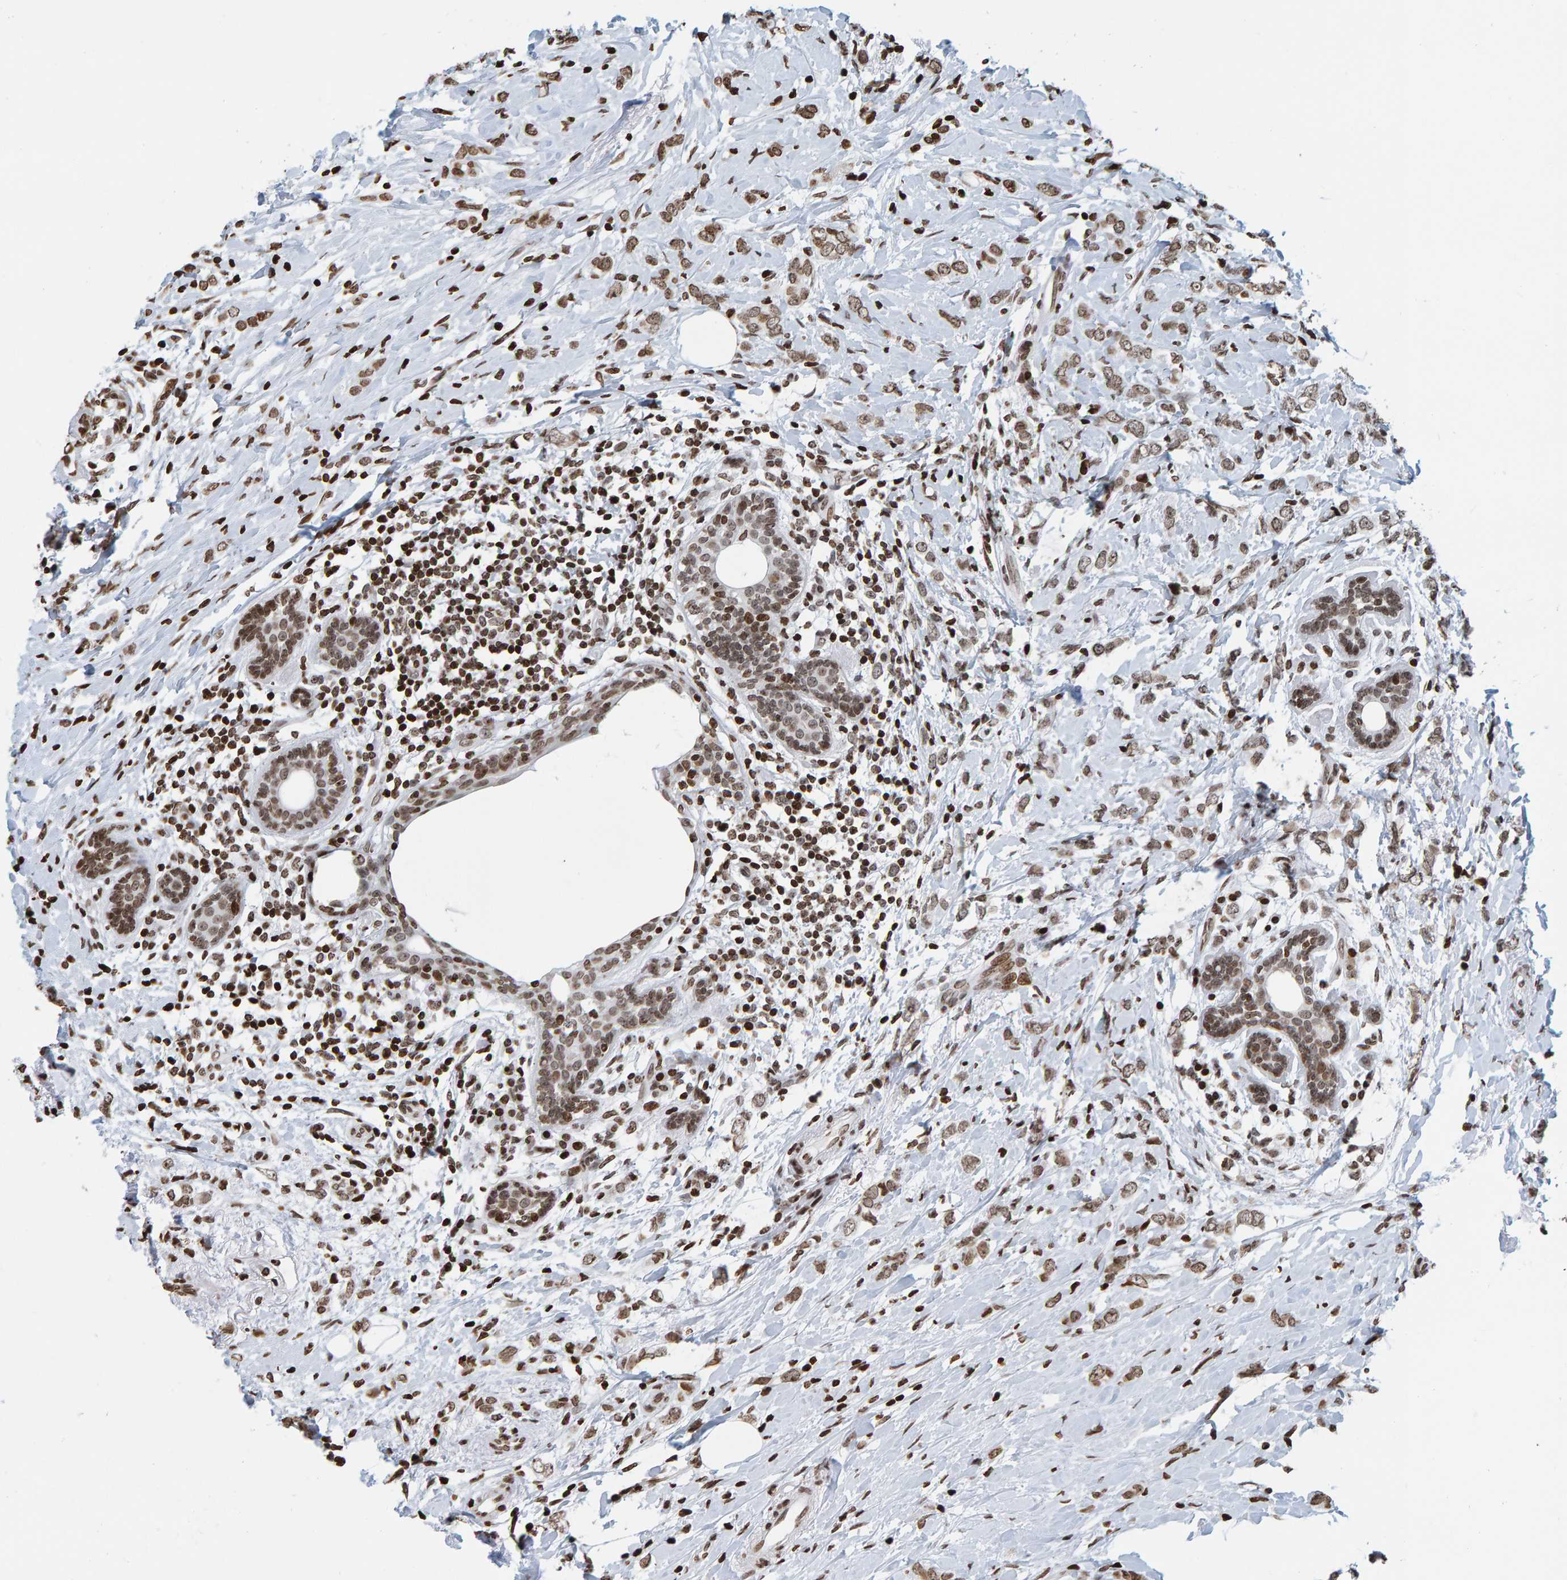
{"staining": {"intensity": "moderate", "quantity": ">75%", "location": "nuclear"}, "tissue": "breast cancer", "cell_type": "Tumor cells", "image_type": "cancer", "snomed": [{"axis": "morphology", "description": "Normal tissue, NOS"}, {"axis": "morphology", "description": "Lobular carcinoma"}, {"axis": "topography", "description": "Breast"}], "caption": "Breast lobular carcinoma stained with IHC shows moderate nuclear positivity in about >75% of tumor cells.", "gene": "BRF2", "patient": {"sex": "female", "age": 47}}